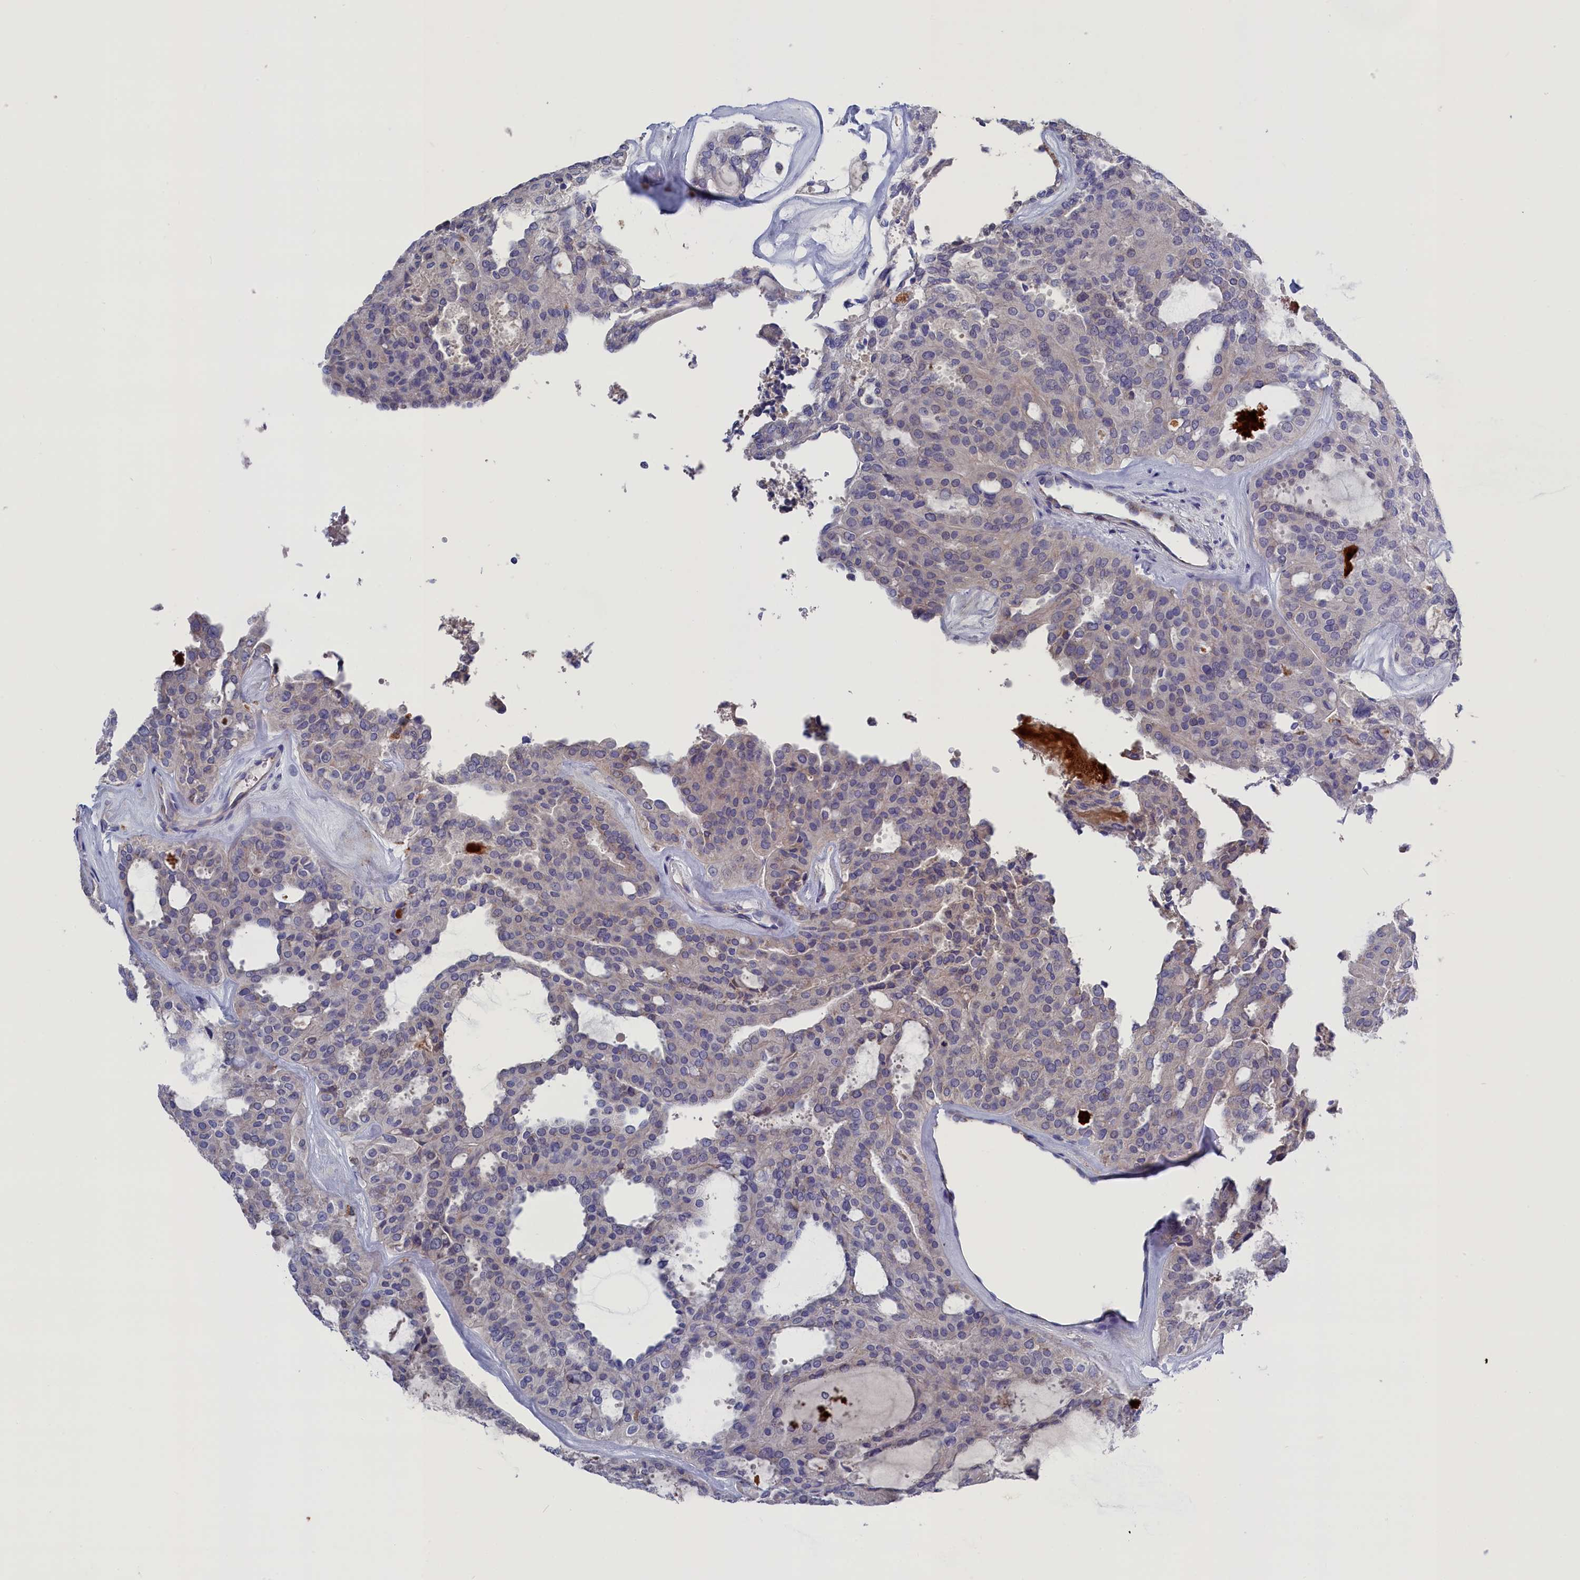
{"staining": {"intensity": "negative", "quantity": "none", "location": "none"}, "tissue": "thyroid cancer", "cell_type": "Tumor cells", "image_type": "cancer", "snomed": [{"axis": "morphology", "description": "Follicular adenoma carcinoma, NOS"}, {"axis": "topography", "description": "Thyroid gland"}], "caption": "DAB immunohistochemical staining of thyroid cancer (follicular adenoma carcinoma) exhibits no significant positivity in tumor cells. (Immunohistochemistry (ihc), brightfield microscopy, high magnification).", "gene": "GPR108", "patient": {"sex": "male", "age": 75}}